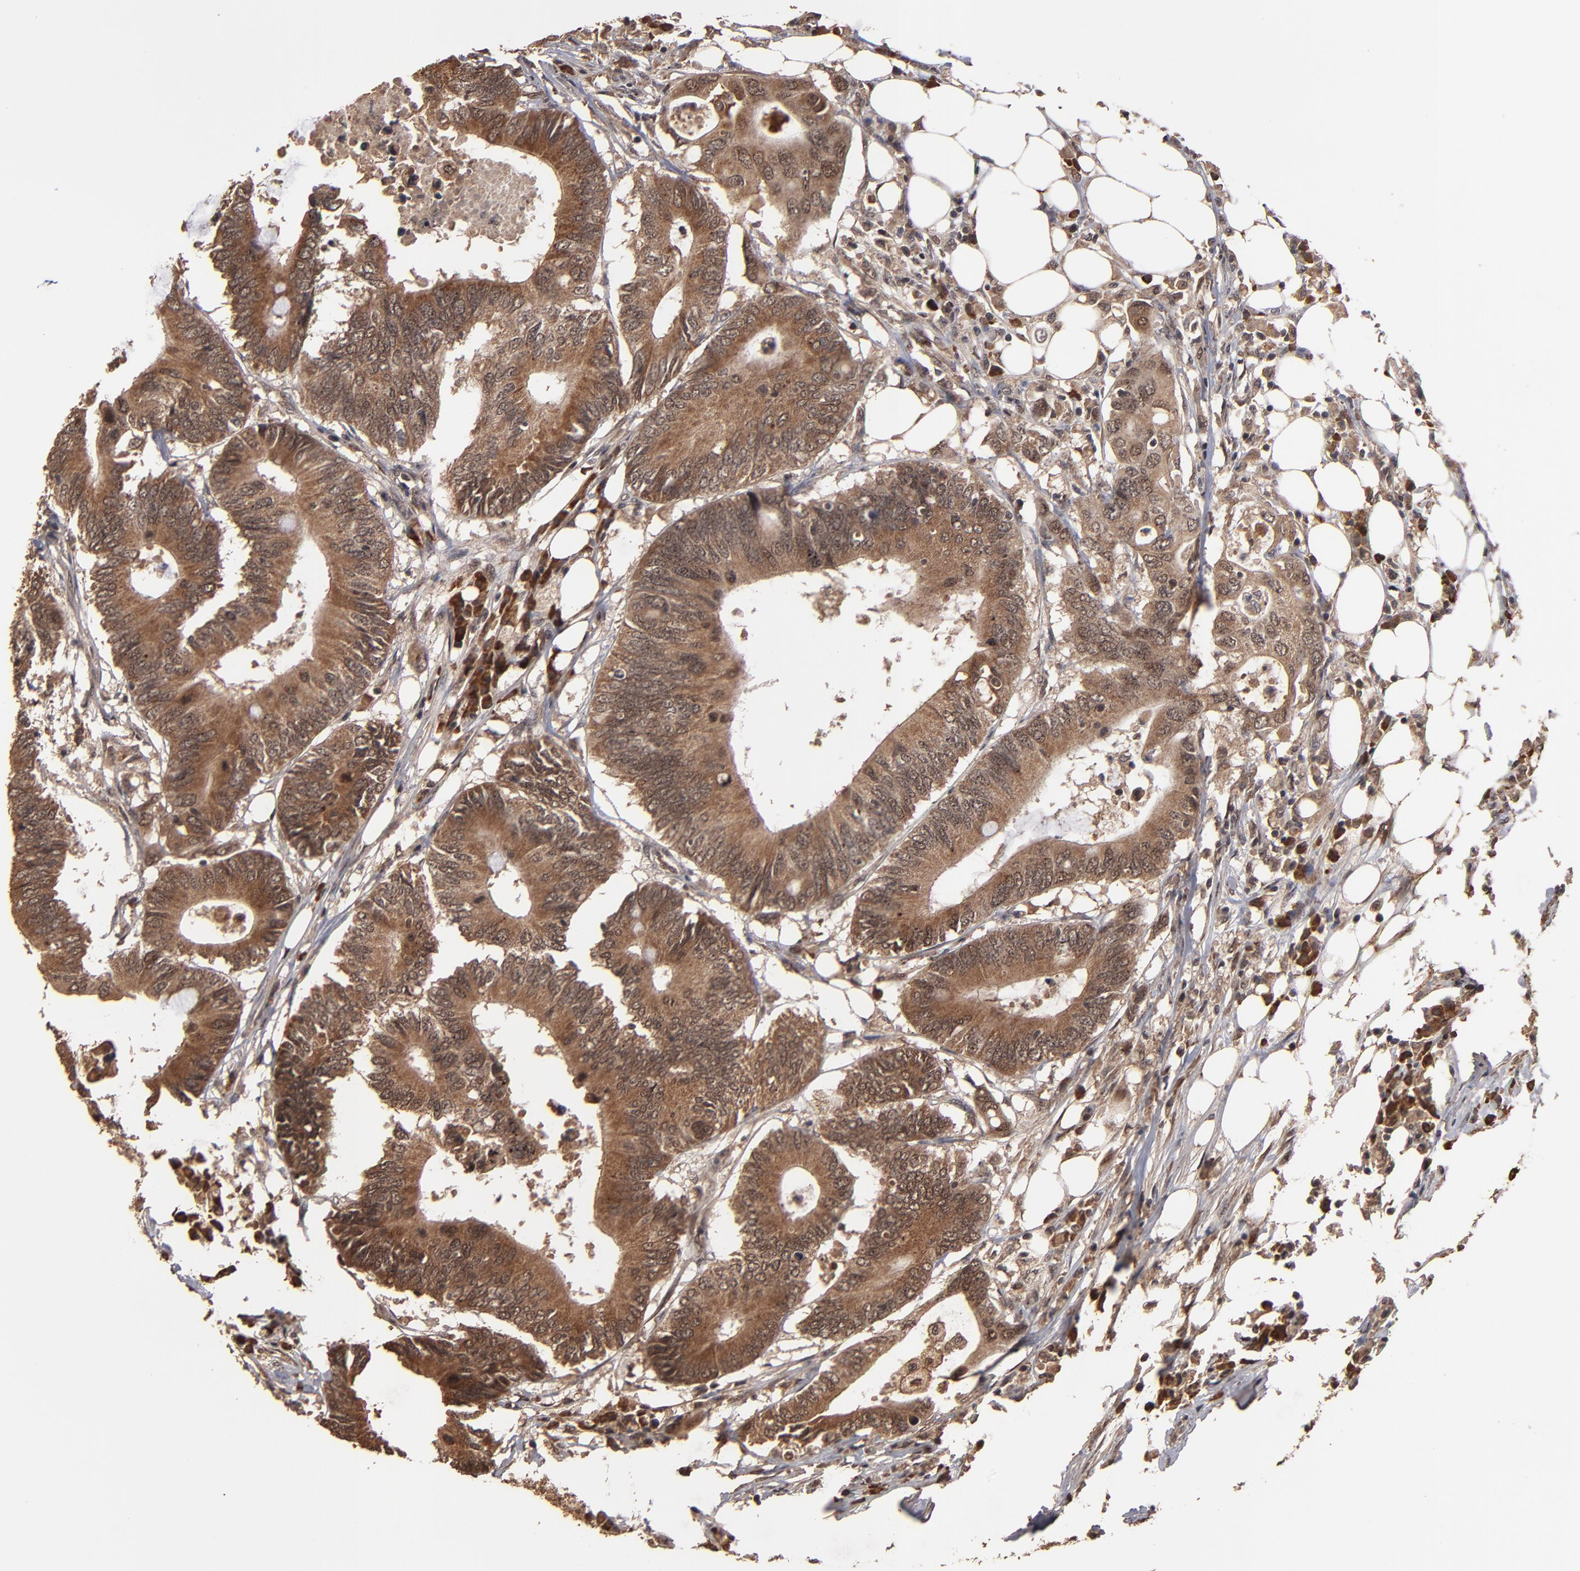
{"staining": {"intensity": "strong", "quantity": ">75%", "location": "cytoplasmic/membranous,nuclear"}, "tissue": "colorectal cancer", "cell_type": "Tumor cells", "image_type": "cancer", "snomed": [{"axis": "morphology", "description": "Adenocarcinoma, NOS"}, {"axis": "topography", "description": "Colon"}], "caption": "Adenocarcinoma (colorectal) was stained to show a protein in brown. There is high levels of strong cytoplasmic/membranous and nuclear staining in about >75% of tumor cells.", "gene": "NXF2B", "patient": {"sex": "male", "age": 71}}